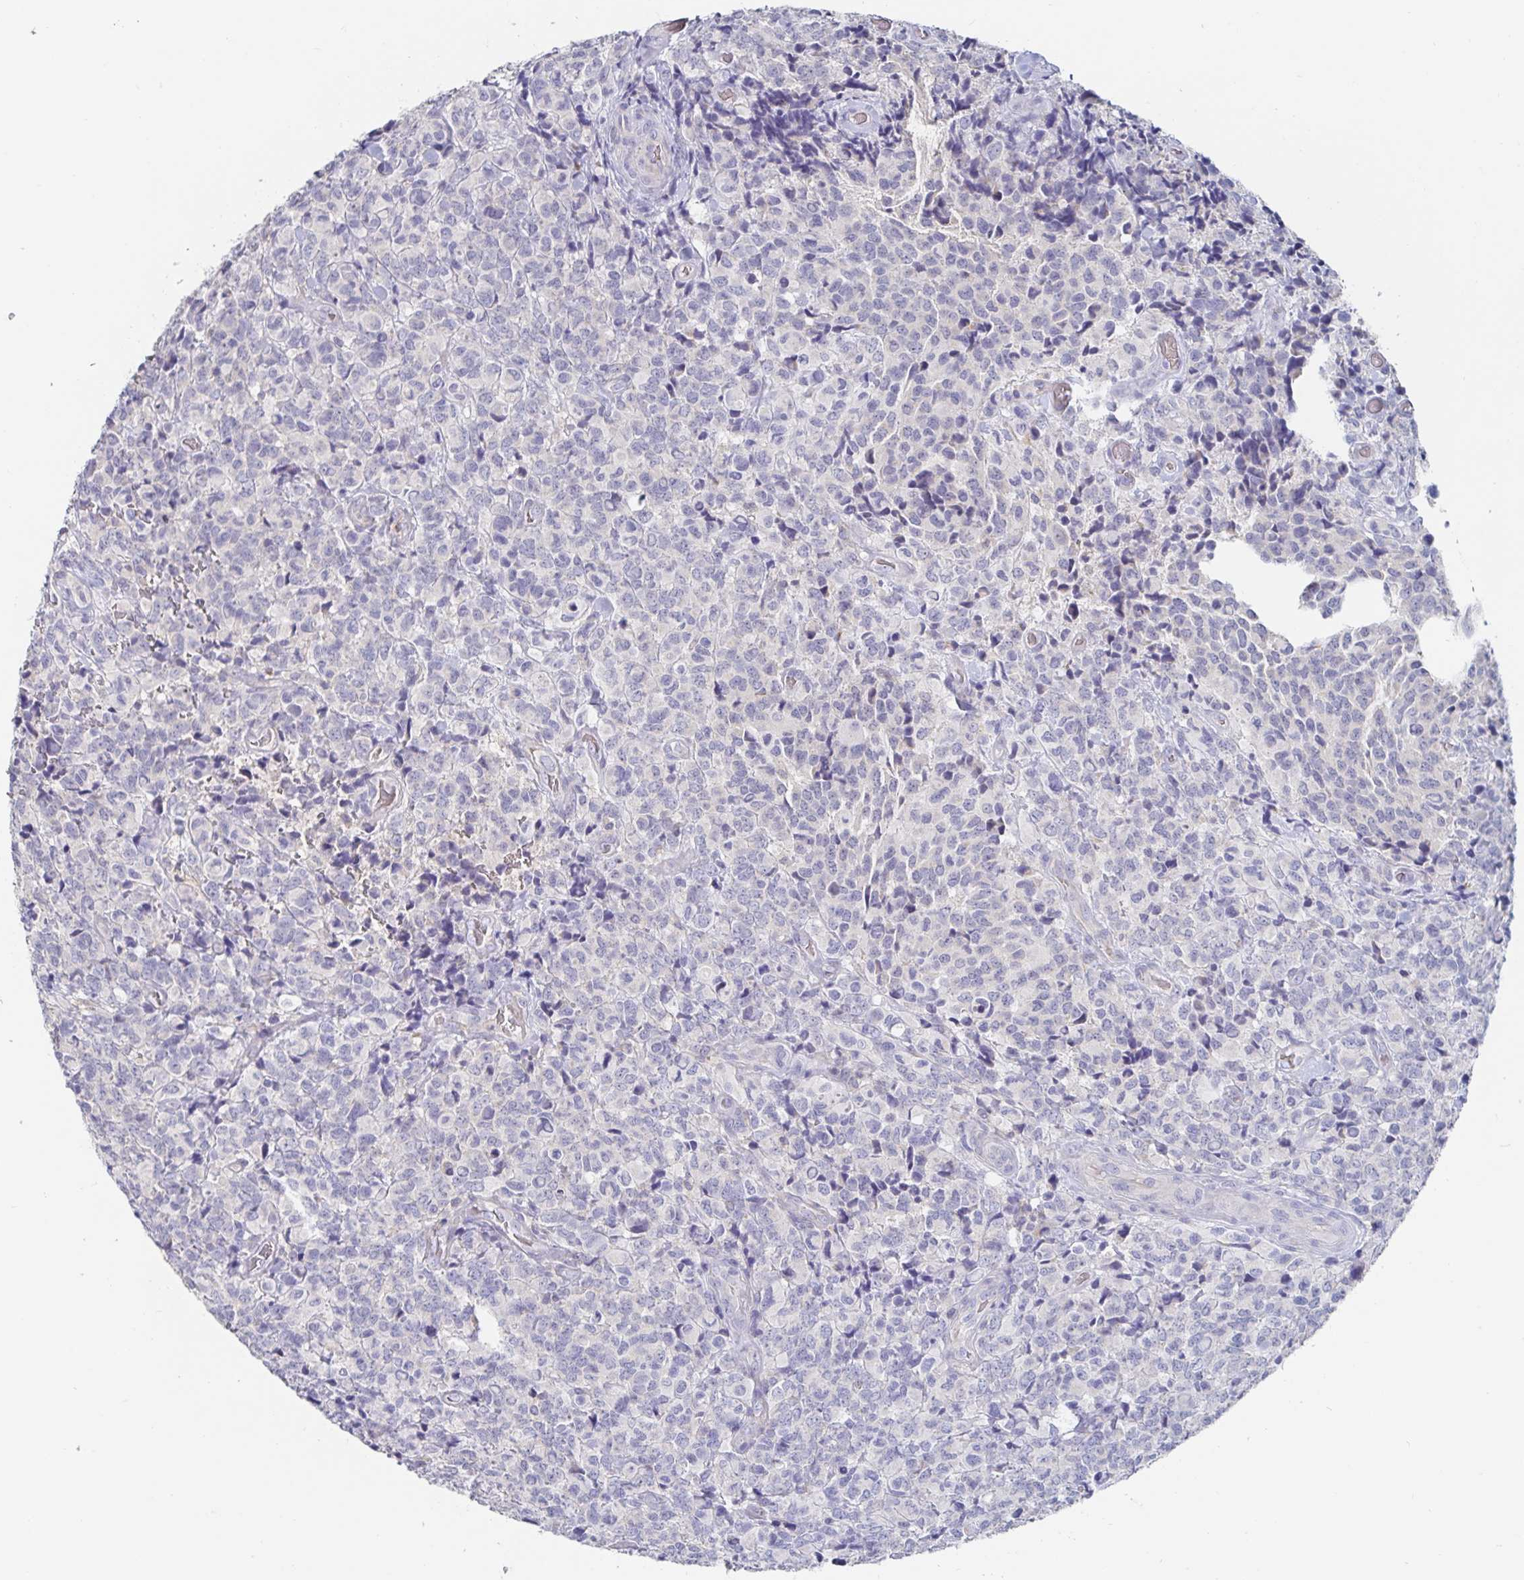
{"staining": {"intensity": "negative", "quantity": "none", "location": "none"}, "tissue": "glioma", "cell_type": "Tumor cells", "image_type": "cancer", "snomed": [{"axis": "morphology", "description": "Glioma, malignant, High grade"}, {"axis": "topography", "description": "Brain"}], "caption": "The histopathology image exhibits no staining of tumor cells in glioma.", "gene": "SPPL3", "patient": {"sex": "male", "age": 39}}